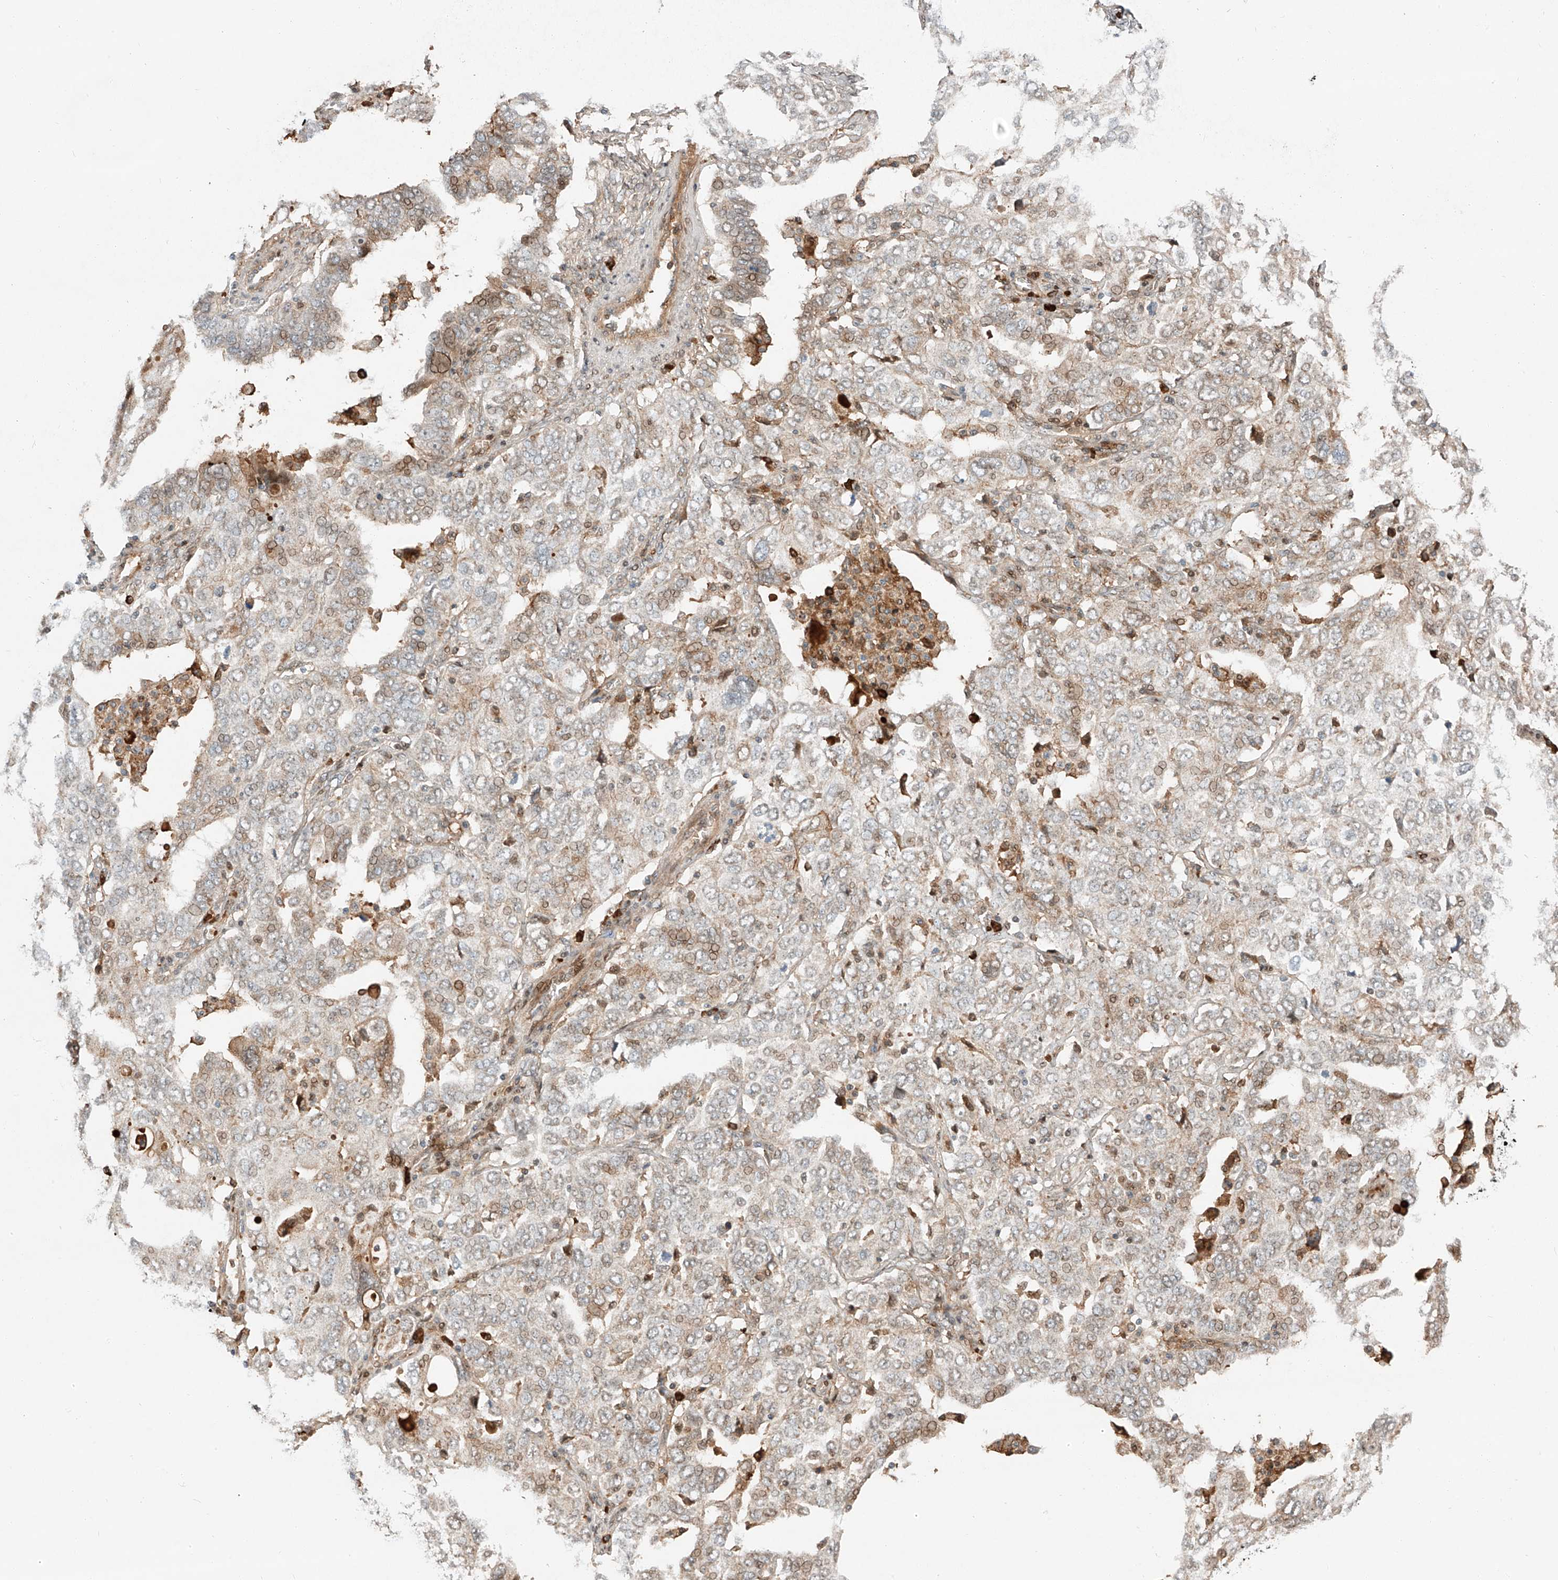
{"staining": {"intensity": "weak", "quantity": "<25%", "location": "nuclear"}, "tissue": "ovarian cancer", "cell_type": "Tumor cells", "image_type": "cancer", "snomed": [{"axis": "morphology", "description": "Carcinoma, endometroid"}, {"axis": "topography", "description": "Ovary"}], "caption": "Tumor cells show no significant protein positivity in endometroid carcinoma (ovarian).", "gene": "CEP162", "patient": {"sex": "female", "age": 62}}